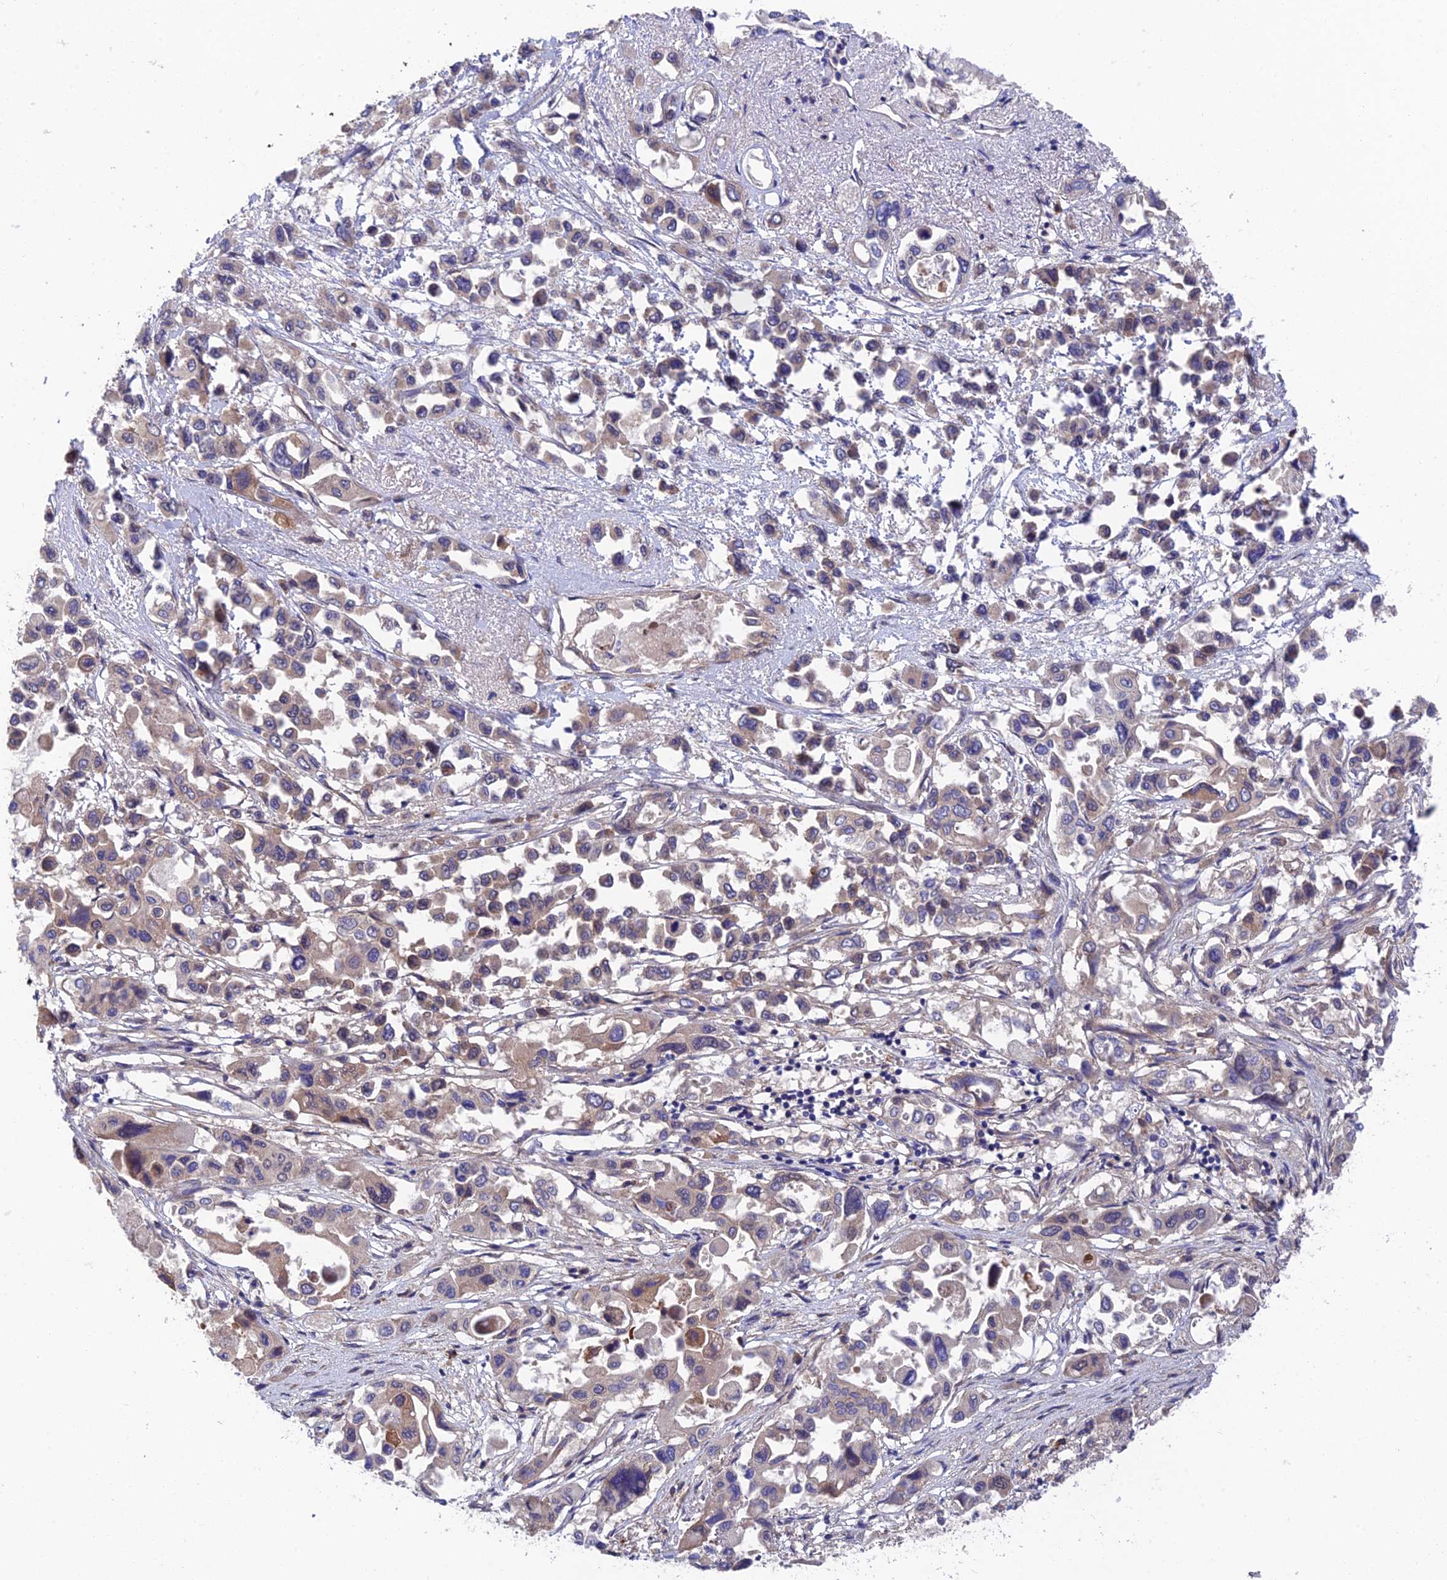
{"staining": {"intensity": "weak", "quantity": "<25%", "location": "cytoplasmic/membranous"}, "tissue": "pancreatic cancer", "cell_type": "Tumor cells", "image_type": "cancer", "snomed": [{"axis": "morphology", "description": "Adenocarcinoma, NOS"}, {"axis": "topography", "description": "Pancreas"}], "caption": "There is no significant positivity in tumor cells of pancreatic adenocarcinoma.", "gene": "UROS", "patient": {"sex": "male", "age": 92}}